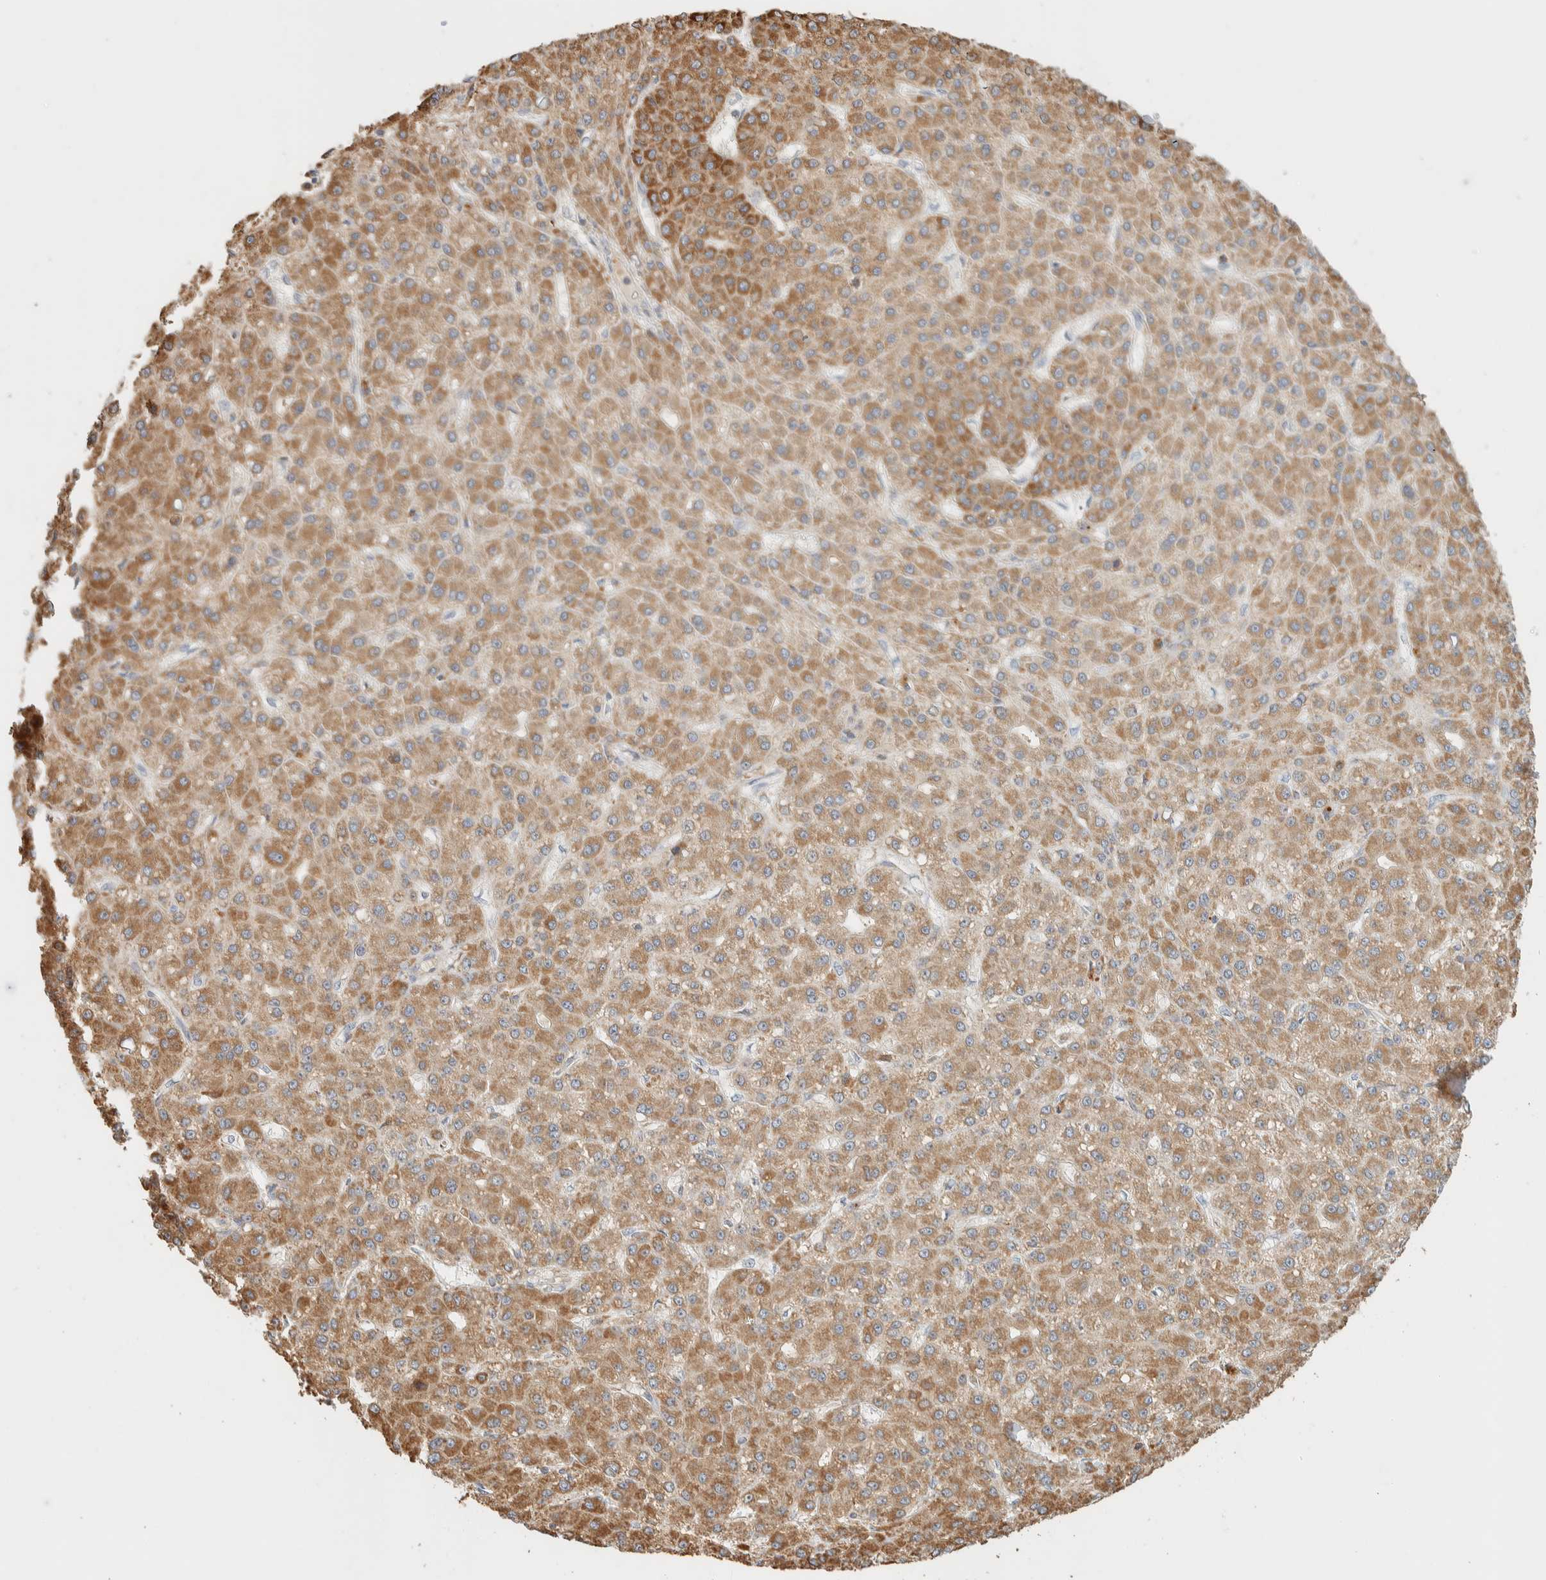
{"staining": {"intensity": "moderate", "quantity": ">75%", "location": "cytoplasmic/membranous"}, "tissue": "liver cancer", "cell_type": "Tumor cells", "image_type": "cancer", "snomed": [{"axis": "morphology", "description": "Carcinoma, Hepatocellular, NOS"}, {"axis": "topography", "description": "Liver"}], "caption": "An immunohistochemistry photomicrograph of tumor tissue is shown. Protein staining in brown labels moderate cytoplasmic/membranous positivity in hepatocellular carcinoma (liver) within tumor cells.", "gene": "RAB11FIP1", "patient": {"sex": "male", "age": 67}}